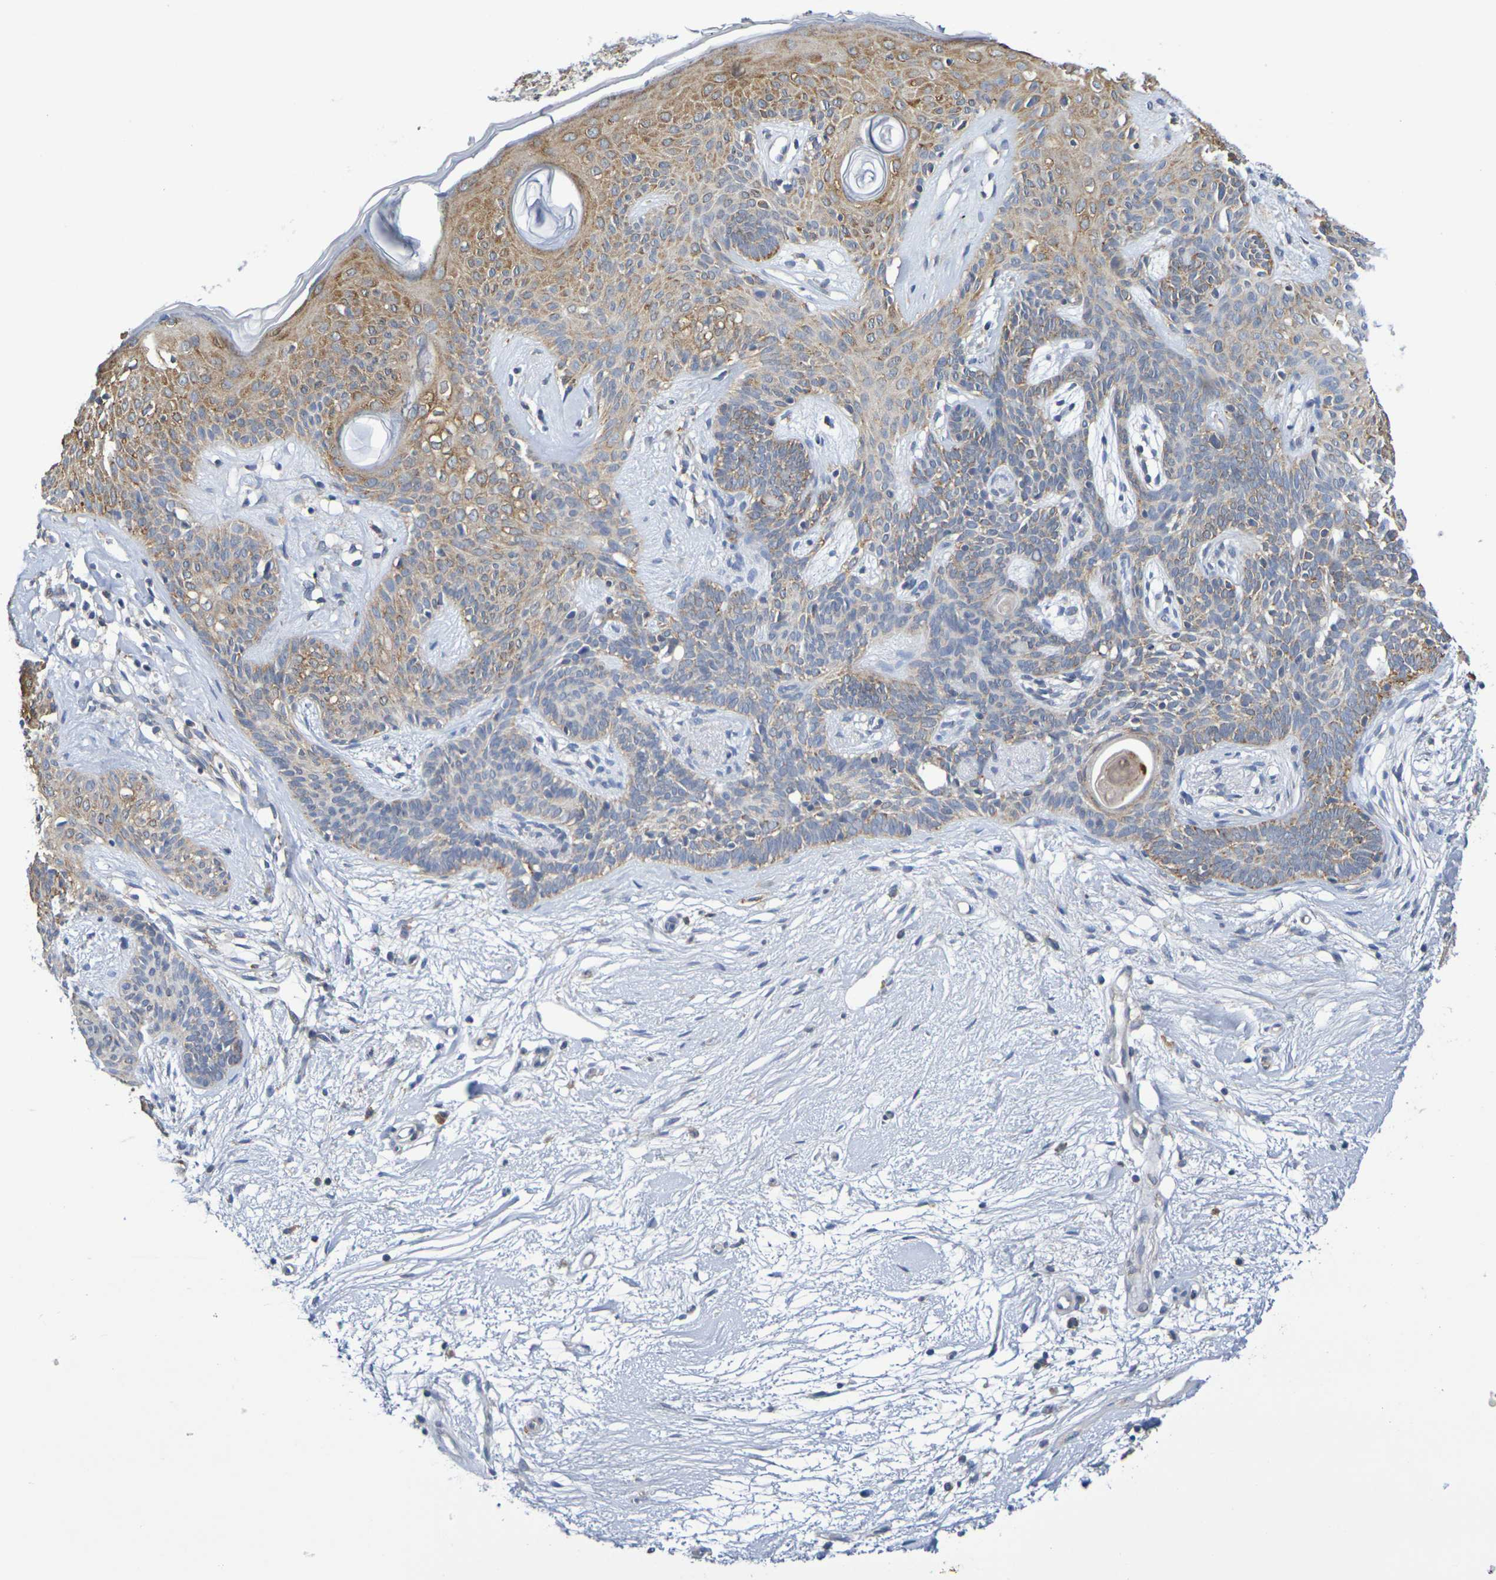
{"staining": {"intensity": "moderate", "quantity": "25%-75%", "location": "cytoplasmic/membranous"}, "tissue": "skin cancer", "cell_type": "Tumor cells", "image_type": "cancer", "snomed": [{"axis": "morphology", "description": "Developmental malformation"}, {"axis": "morphology", "description": "Basal cell carcinoma"}, {"axis": "topography", "description": "Skin"}], "caption": "There is medium levels of moderate cytoplasmic/membranous positivity in tumor cells of skin cancer, as demonstrated by immunohistochemical staining (brown color).", "gene": "CHRNB1", "patient": {"sex": "female", "age": 62}}